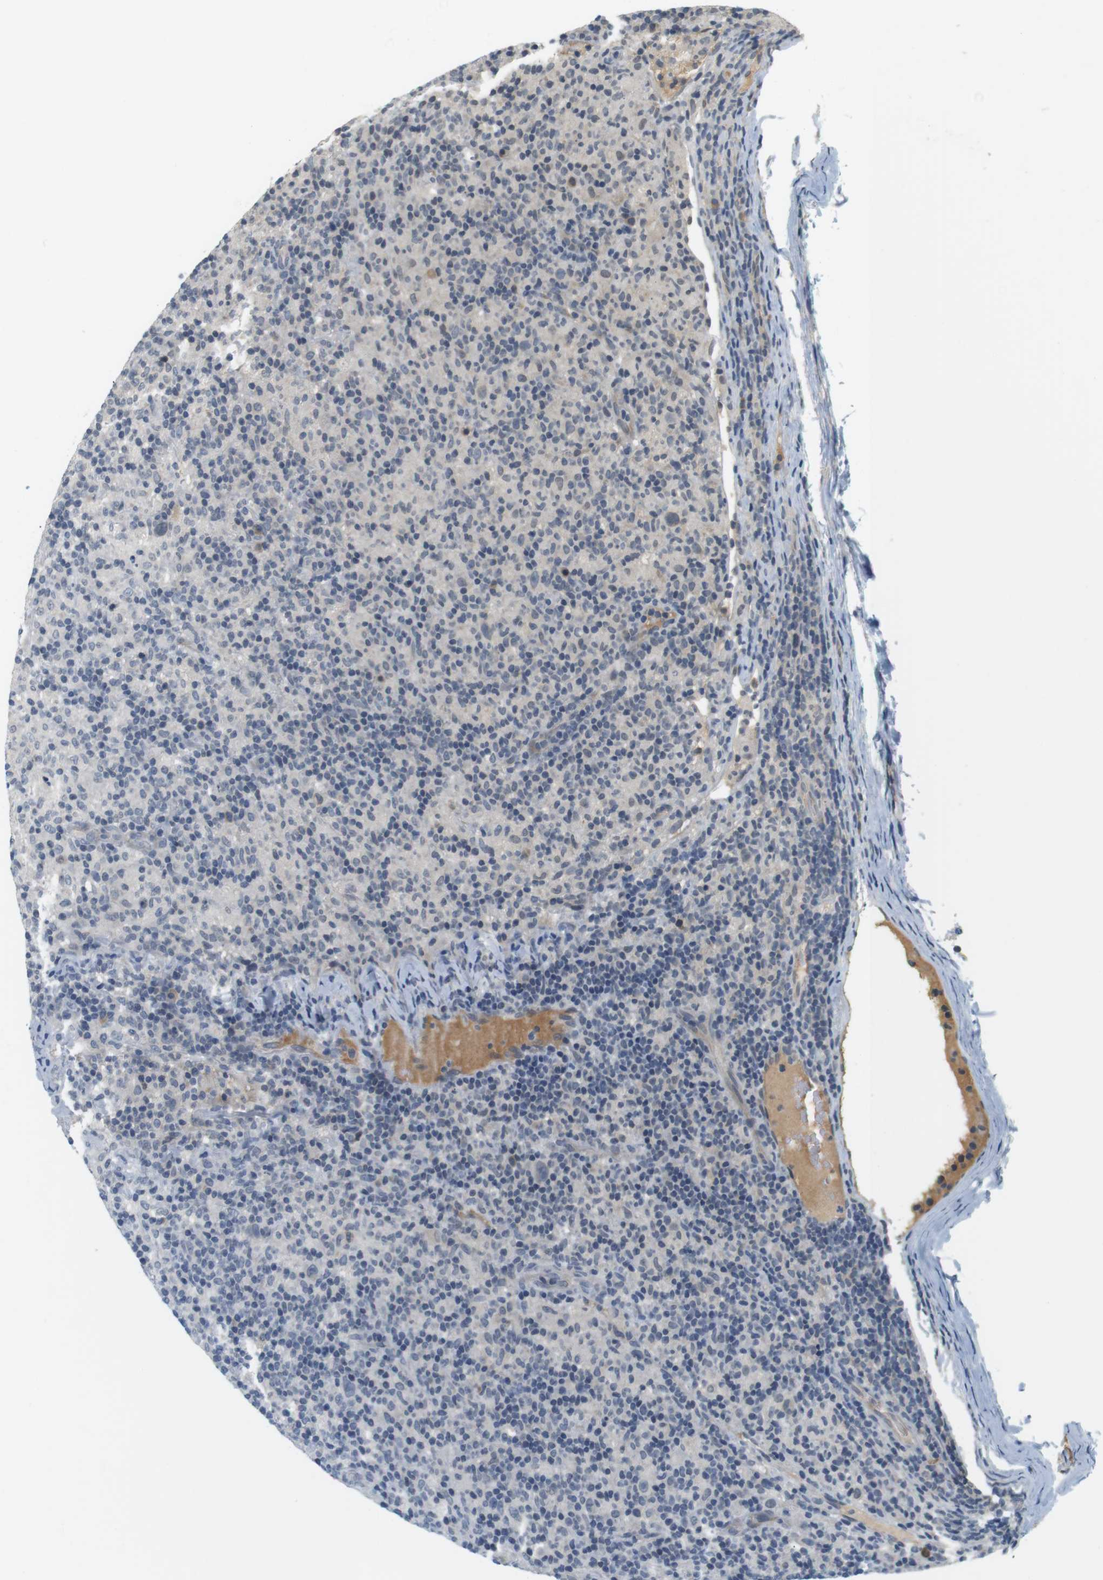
{"staining": {"intensity": "negative", "quantity": "none", "location": "none"}, "tissue": "lymphoma", "cell_type": "Tumor cells", "image_type": "cancer", "snomed": [{"axis": "morphology", "description": "Hodgkin's disease, NOS"}, {"axis": "topography", "description": "Lymph node"}], "caption": "This is an immunohistochemistry (IHC) histopathology image of human Hodgkin's disease. There is no expression in tumor cells.", "gene": "WNT7A", "patient": {"sex": "male", "age": 70}}